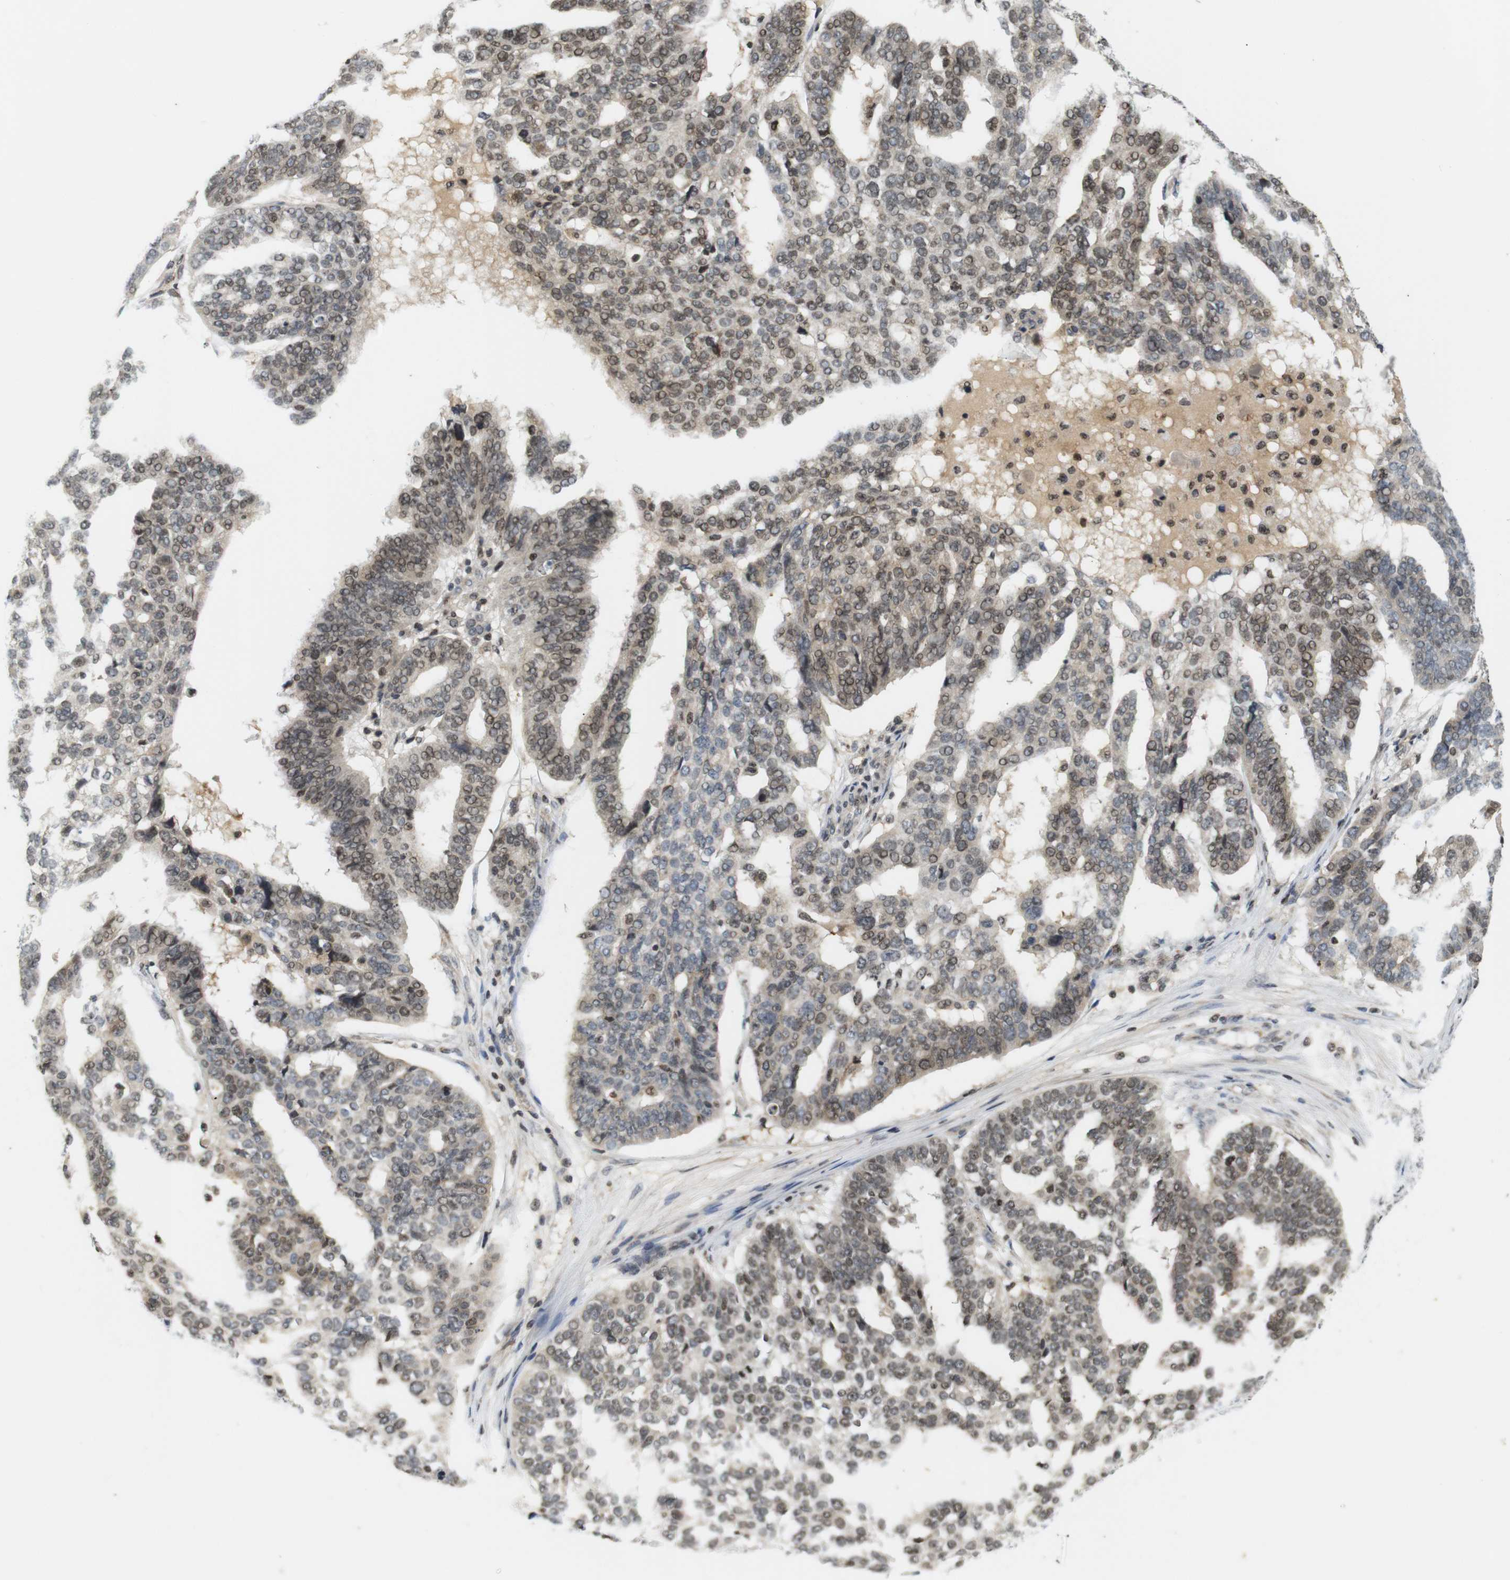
{"staining": {"intensity": "moderate", "quantity": "25%-75%", "location": "nuclear"}, "tissue": "ovarian cancer", "cell_type": "Tumor cells", "image_type": "cancer", "snomed": [{"axis": "morphology", "description": "Cystadenocarcinoma, serous, NOS"}, {"axis": "topography", "description": "Ovary"}], "caption": "A micrograph showing moderate nuclear positivity in about 25%-75% of tumor cells in ovarian serous cystadenocarcinoma, as visualized by brown immunohistochemical staining.", "gene": "MBD1", "patient": {"sex": "female", "age": 59}}